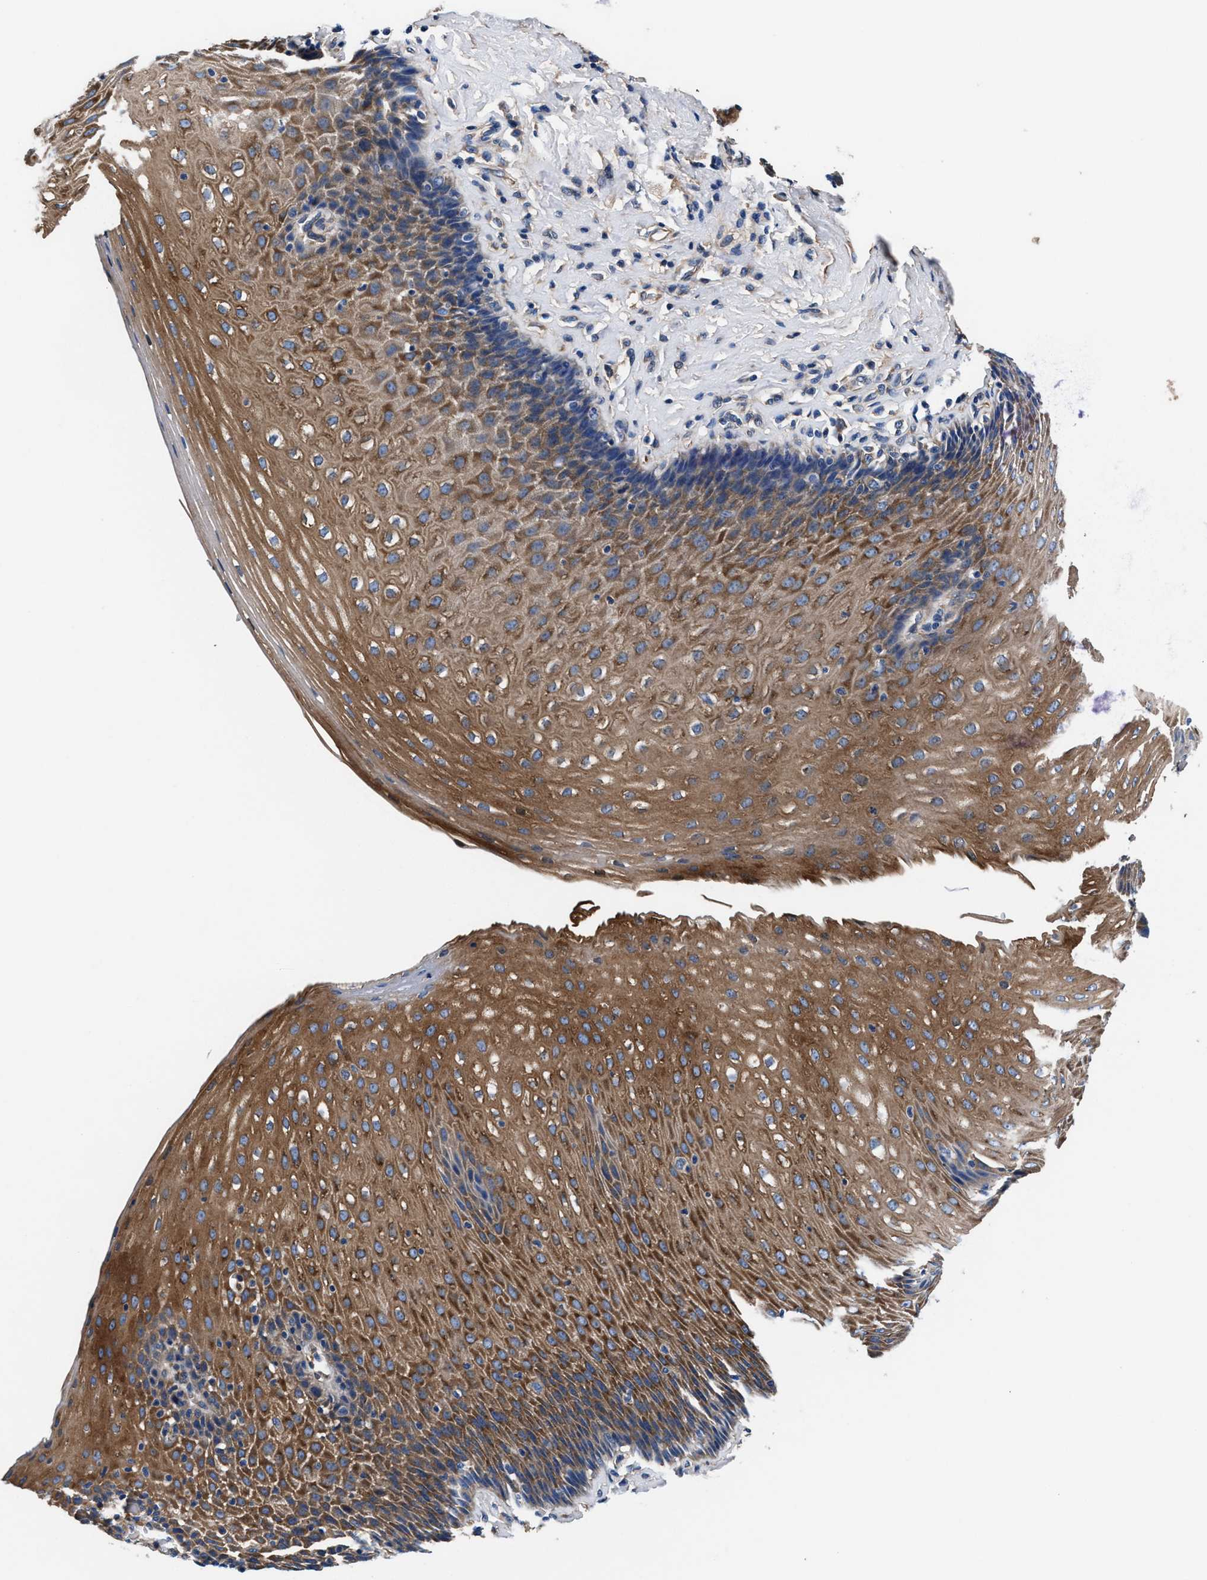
{"staining": {"intensity": "strong", "quantity": ">75%", "location": "cytoplasmic/membranous"}, "tissue": "esophagus", "cell_type": "Squamous epithelial cells", "image_type": "normal", "snomed": [{"axis": "morphology", "description": "Normal tissue, NOS"}, {"axis": "topography", "description": "Esophagus"}], "caption": "About >75% of squamous epithelial cells in unremarkable esophagus display strong cytoplasmic/membranous protein expression as visualized by brown immunohistochemical staining.", "gene": "SH3GL1", "patient": {"sex": "female", "age": 61}}